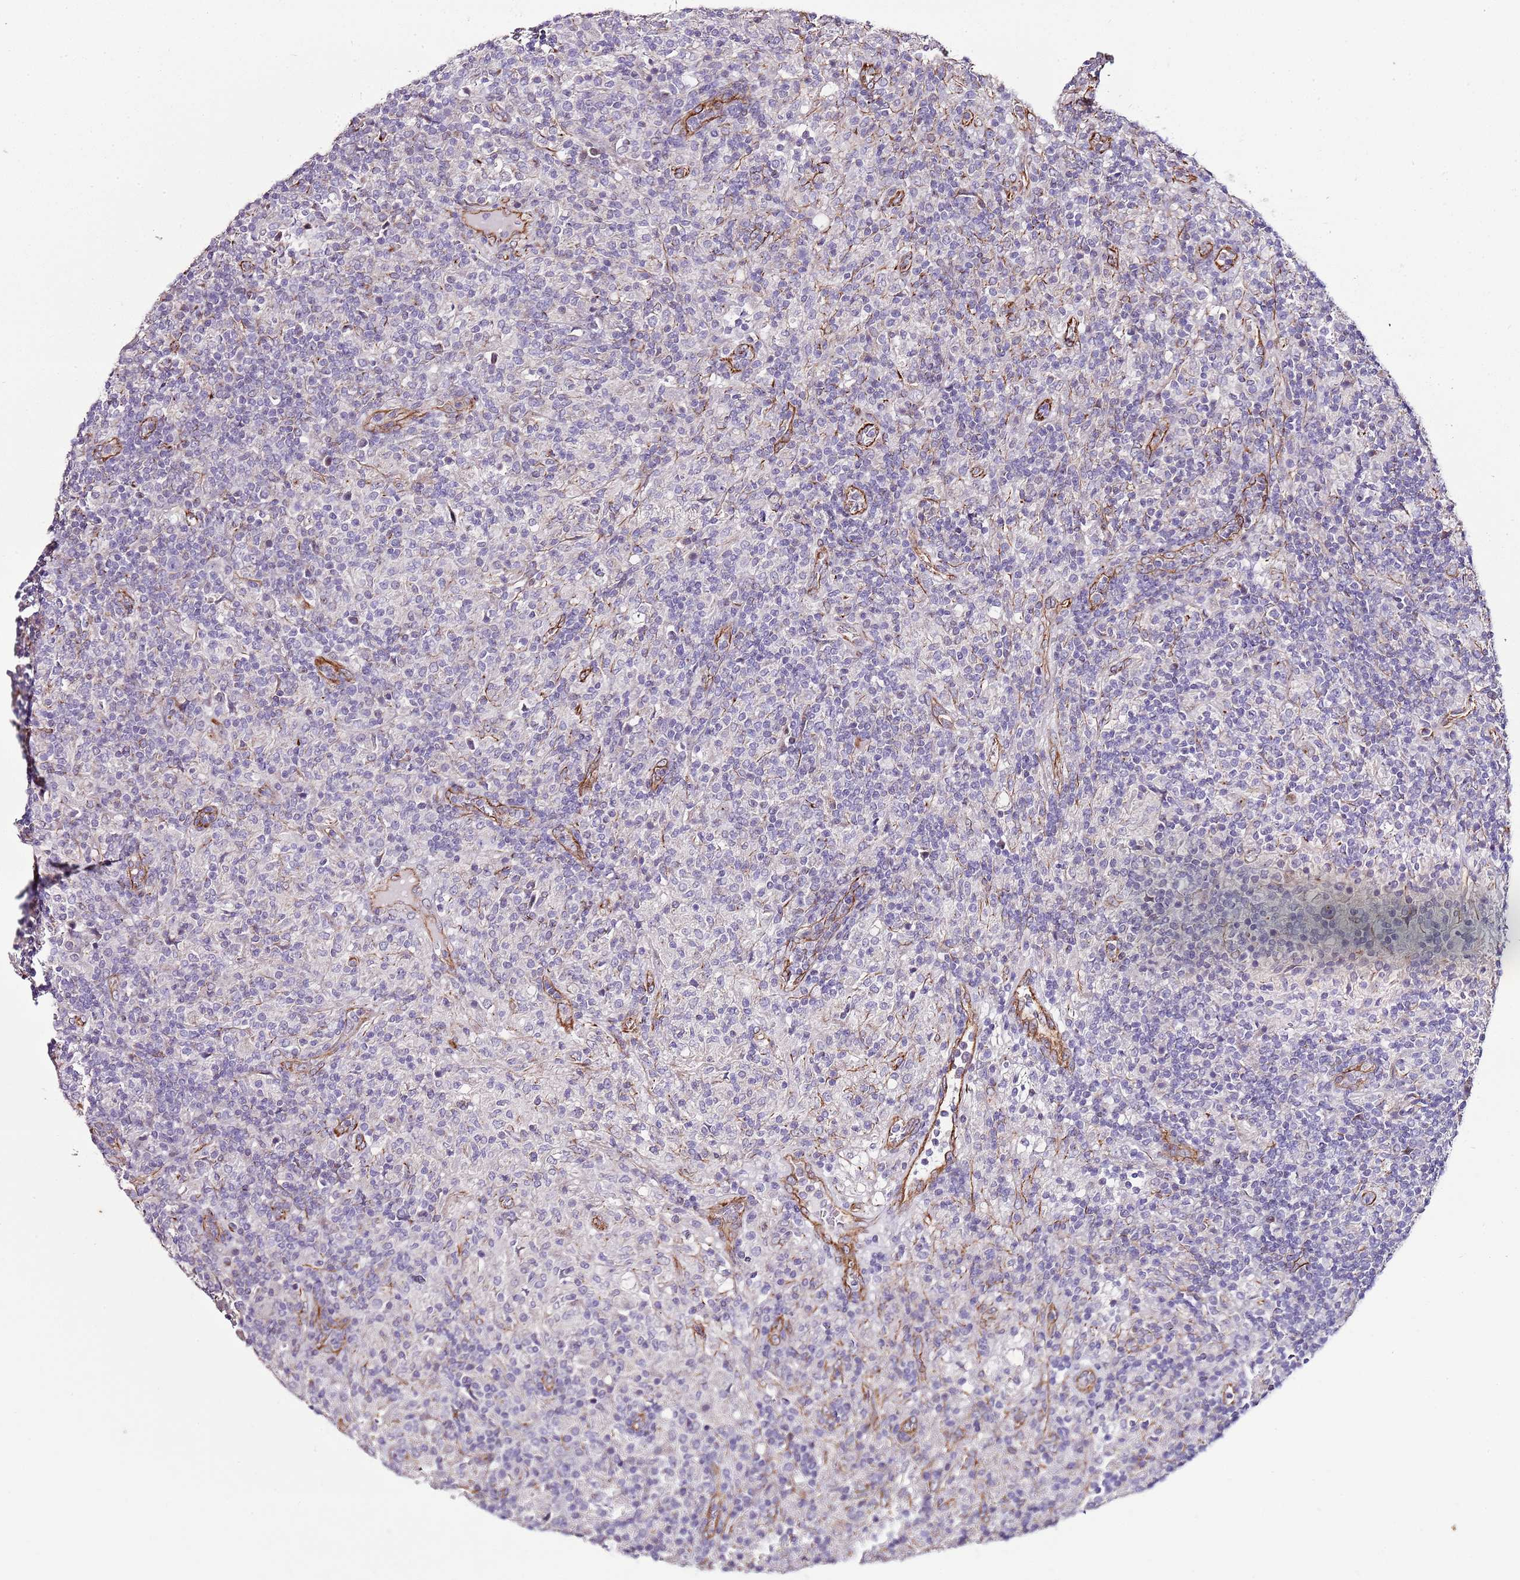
{"staining": {"intensity": "strong", "quantity": "<25%", "location": "cytoplasmic/membranous"}, "tissue": "lymphoma", "cell_type": "Tumor cells", "image_type": "cancer", "snomed": [{"axis": "morphology", "description": "Hodgkin's disease, NOS"}, {"axis": "topography", "description": "Lymph node"}], "caption": "This photomicrograph reveals immunohistochemistry staining of Hodgkin's disease, with medium strong cytoplasmic/membranous positivity in approximately <25% of tumor cells.", "gene": "ZNF786", "patient": {"sex": "male", "age": 70}}